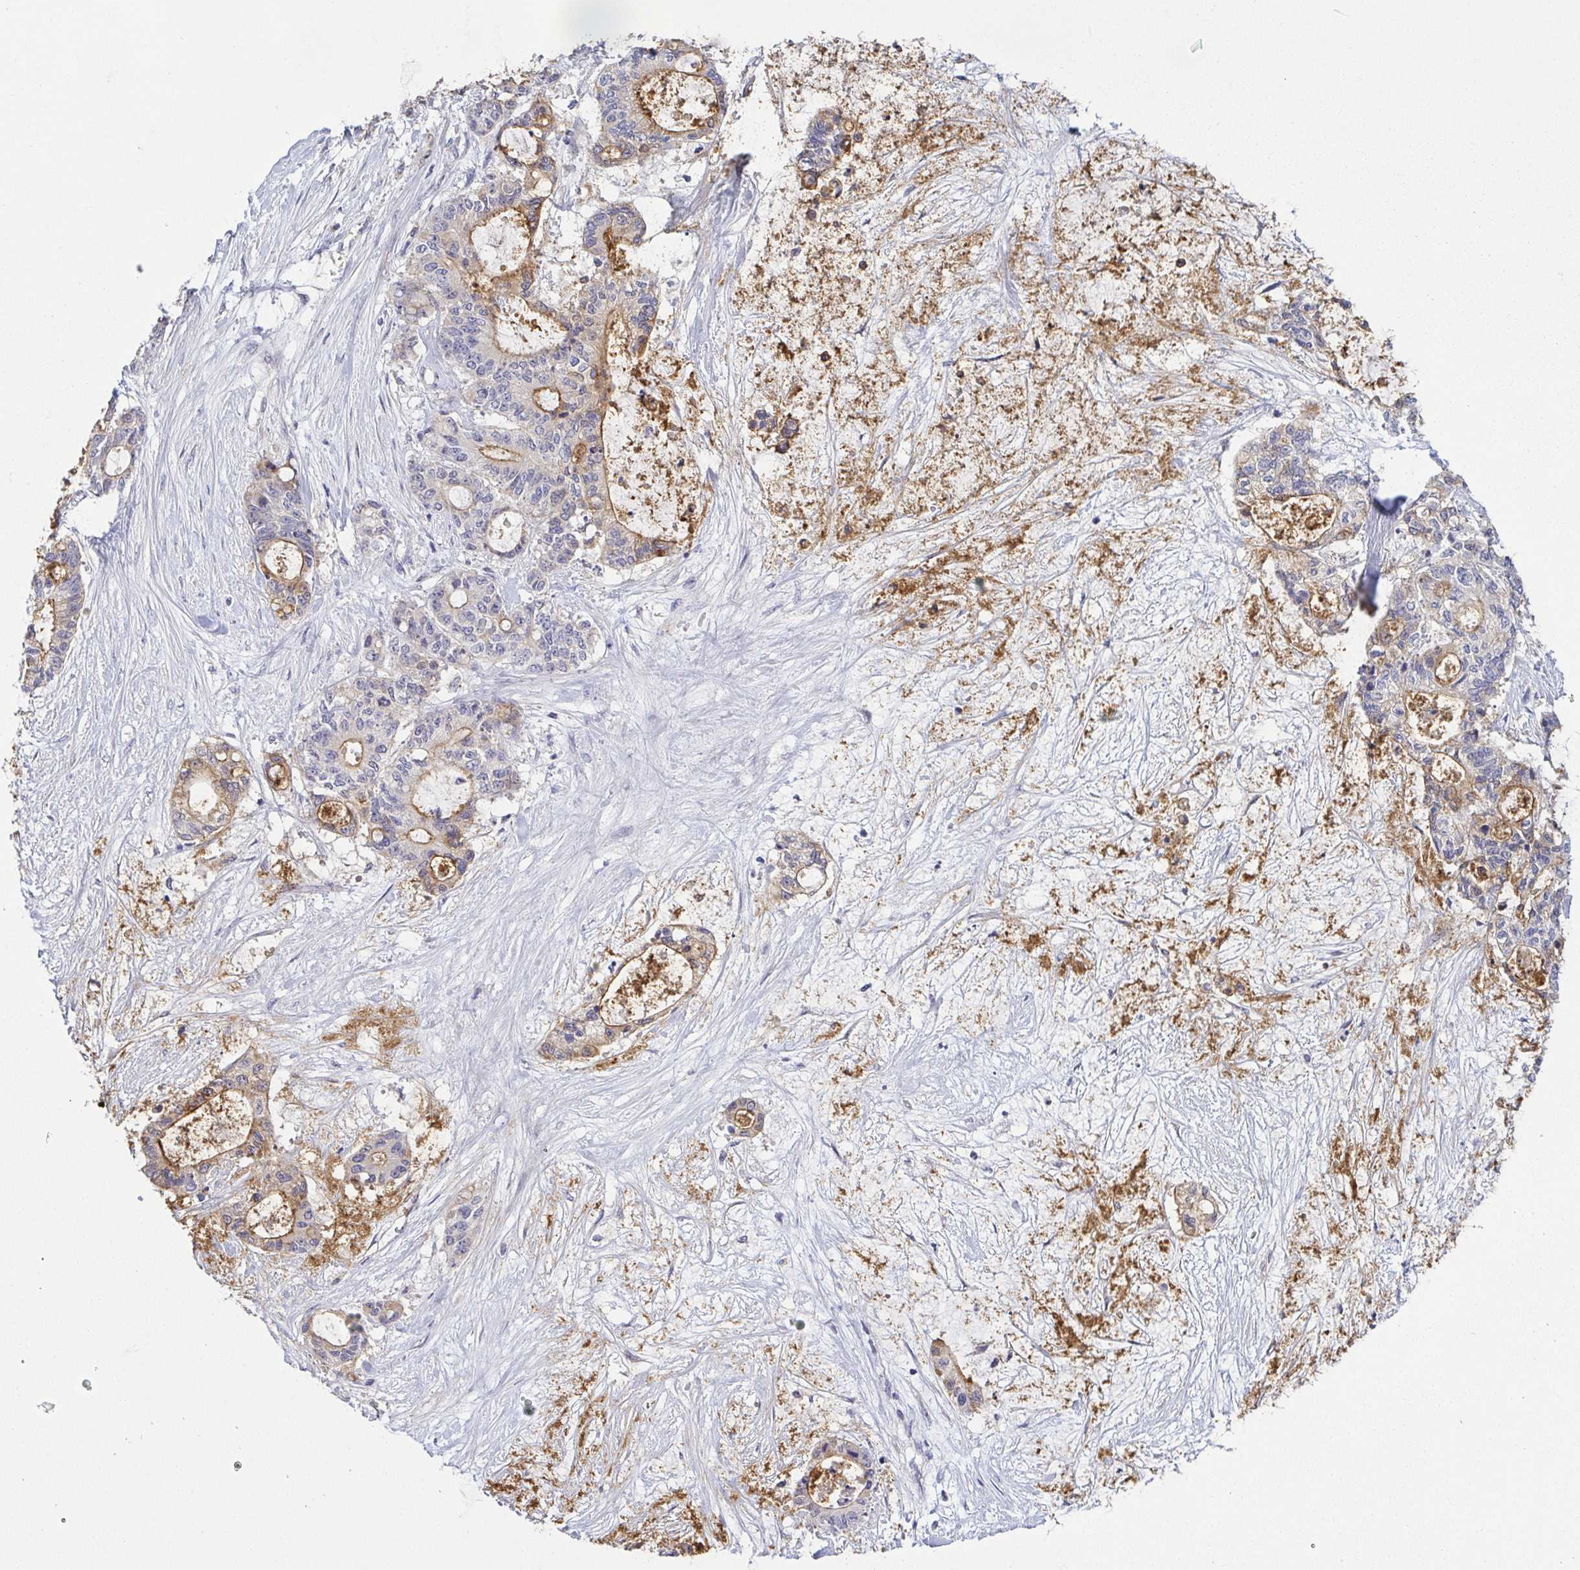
{"staining": {"intensity": "moderate", "quantity": "<25%", "location": "cytoplasmic/membranous"}, "tissue": "liver cancer", "cell_type": "Tumor cells", "image_type": "cancer", "snomed": [{"axis": "morphology", "description": "Normal tissue, NOS"}, {"axis": "morphology", "description": "Cholangiocarcinoma"}, {"axis": "topography", "description": "Liver"}, {"axis": "topography", "description": "Peripheral nerve tissue"}], "caption": "An image showing moderate cytoplasmic/membranous expression in about <25% of tumor cells in liver cholangiocarcinoma, as visualized by brown immunohistochemical staining.", "gene": "BCL2L1", "patient": {"sex": "female", "age": 73}}